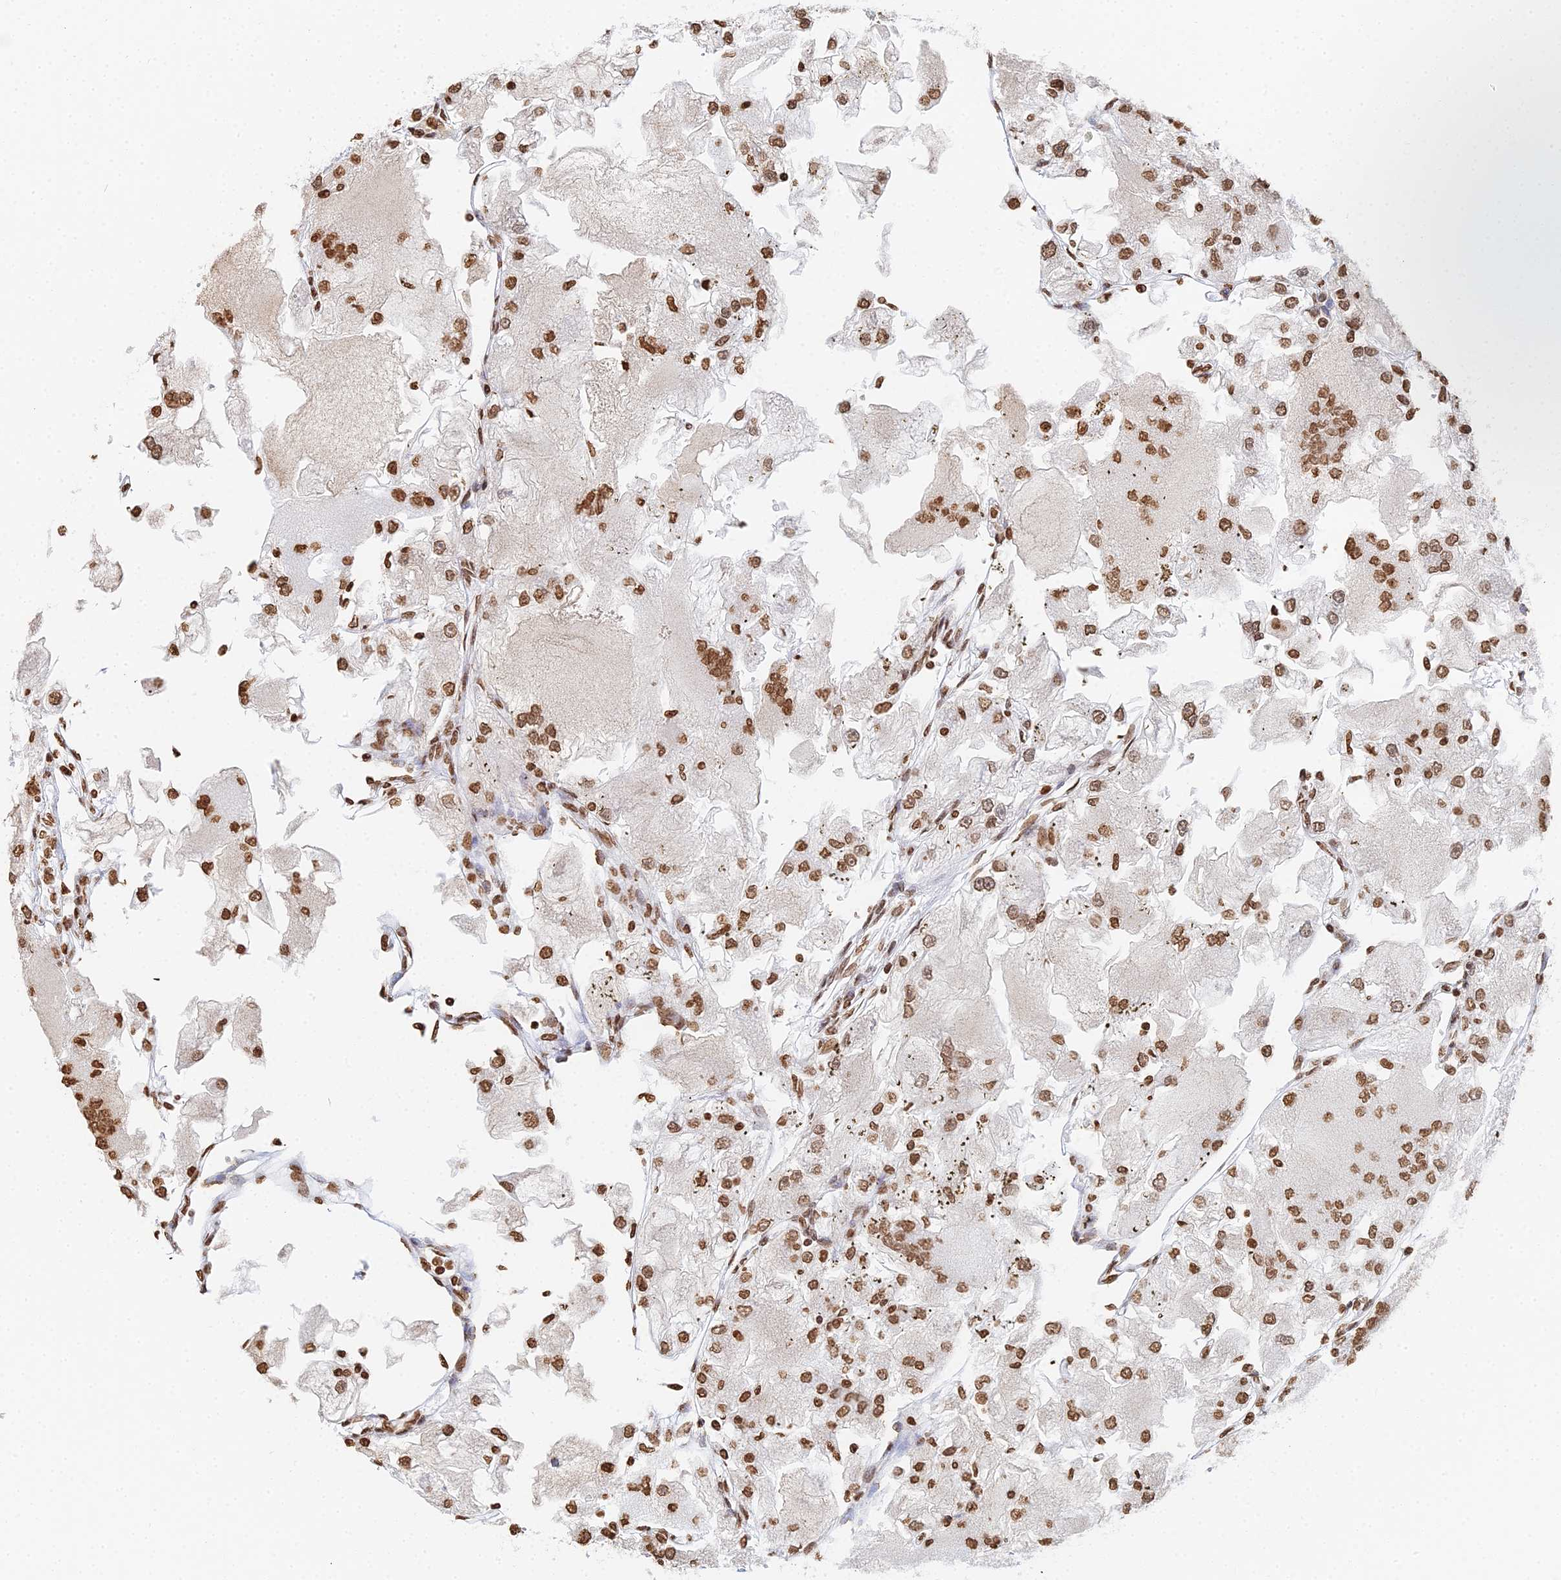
{"staining": {"intensity": "moderate", "quantity": ">75%", "location": "nuclear"}, "tissue": "renal cancer", "cell_type": "Tumor cells", "image_type": "cancer", "snomed": [{"axis": "morphology", "description": "Adenocarcinoma, NOS"}, {"axis": "topography", "description": "Kidney"}], "caption": "Immunohistochemical staining of renal cancer shows moderate nuclear protein positivity in about >75% of tumor cells.", "gene": "GBP3", "patient": {"sex": "female", "age": 72}}